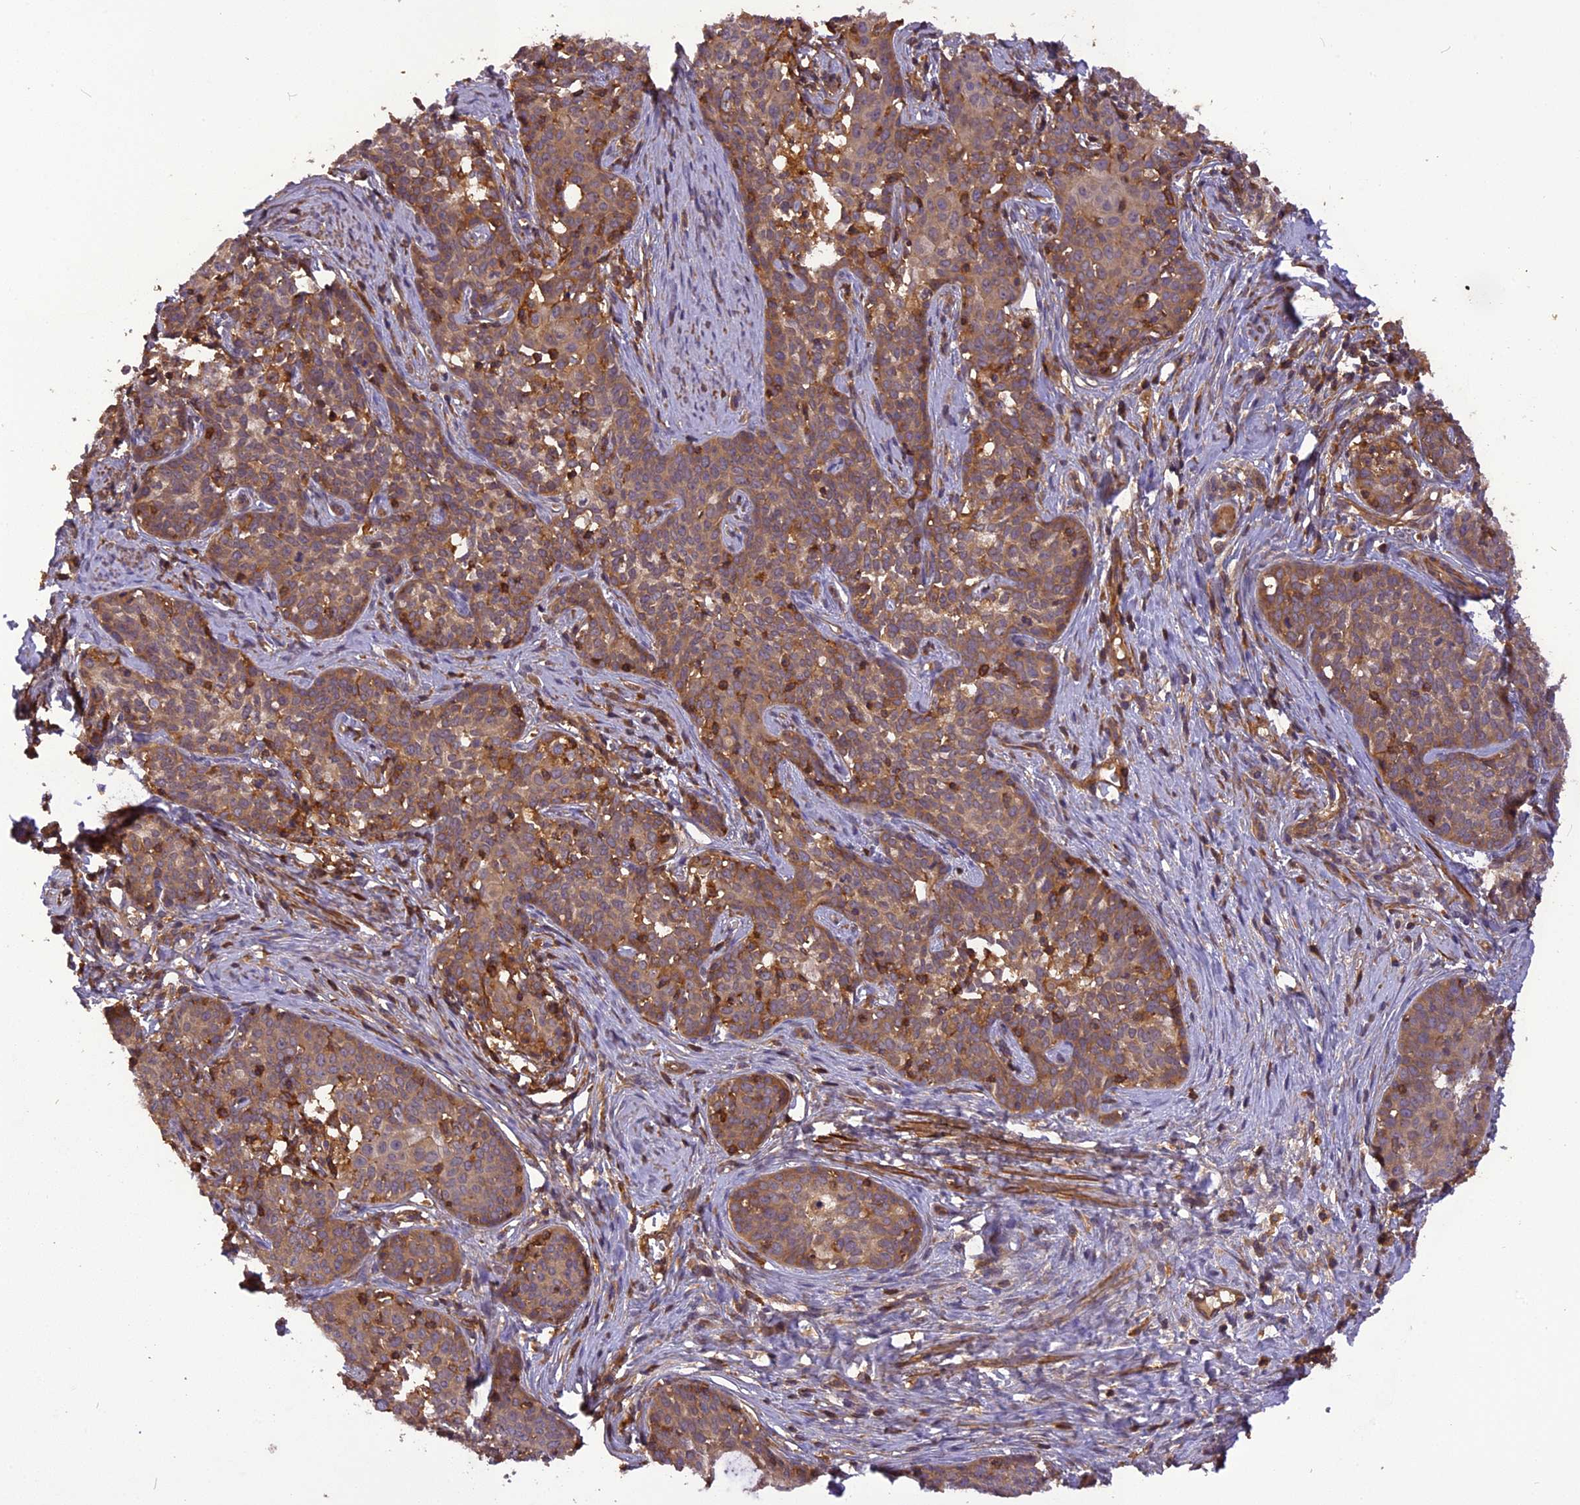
{"staining": {"intensity": "weak", "quantity": ">75%", "location": "cytoplasmic/membranous"}, "tissue": "cervical cancer", "cell_type": "Tumor cells", "image_type": "cancer", "snomed": [{"axis": "morphology", "description": "Squamous cell carcinoma, NOS"}, {"axis": "topography", "description": "Cervix"}], "caption": "Tumor cells demonstrate low levels of weak cytoplasmic/membranous positivity in approximately >75% of cells in cervical squamous cell carcinoma.", "gene": "STOML1", "patient": {"sex": "female", "age": 52}}